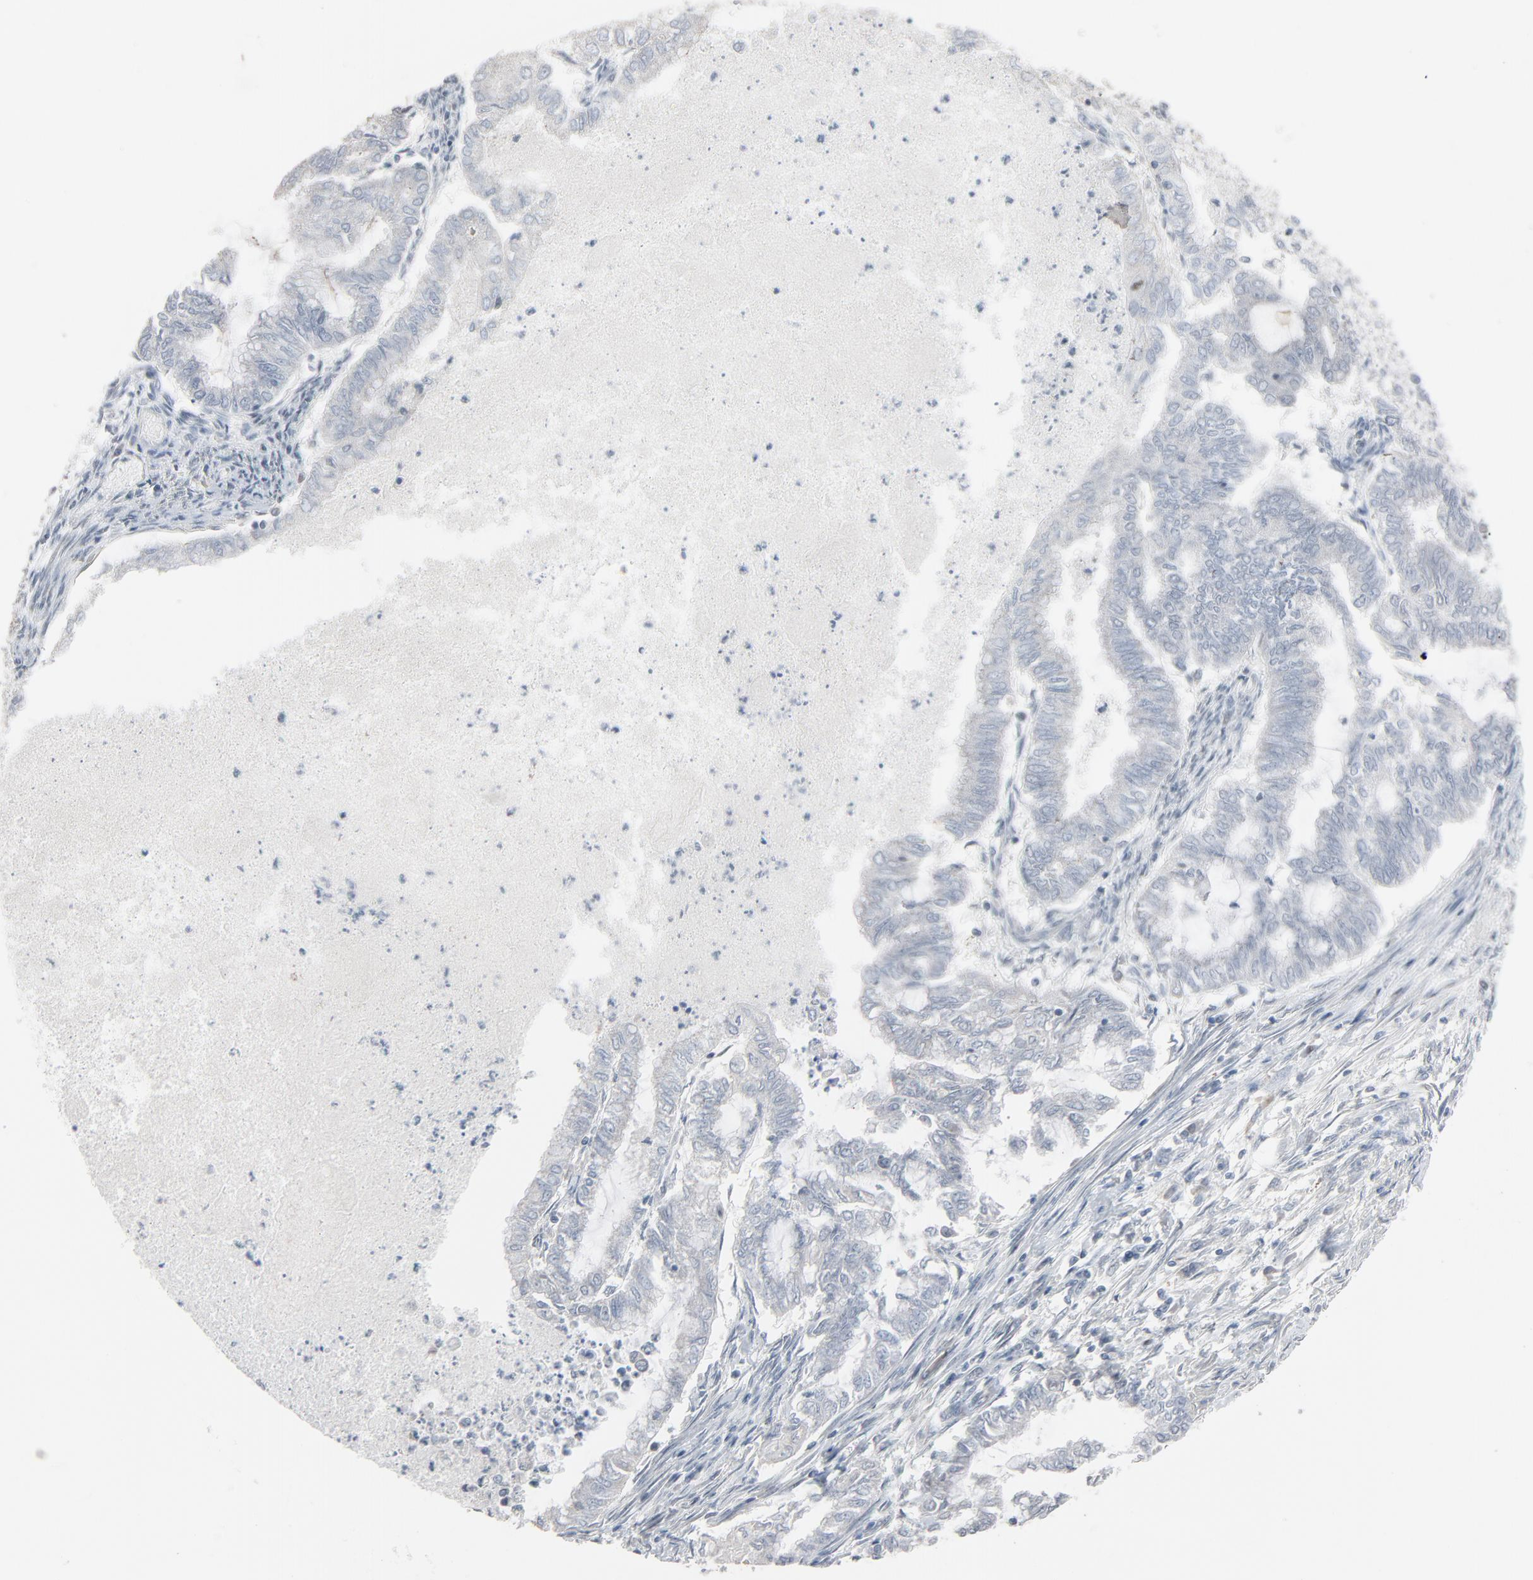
{"staining": {"intensity": "negative", "quantity": "none", "location": "none"}, "tissue": "endometrial cancer", "cell_type": "Tumor cells", "image_type": "cancer", "snomed": [{"axis": "morphology", "description": "Adenocarcinoma, NOS"}, {"axis": "topography", "description": "Endometrium"}], "caption": "This is an immunohistochemistry image of endometrial cancer. There is no staining in tumor cells.", "gene": "SAGE1", "patient": {"sex": "female", "age": 79}}